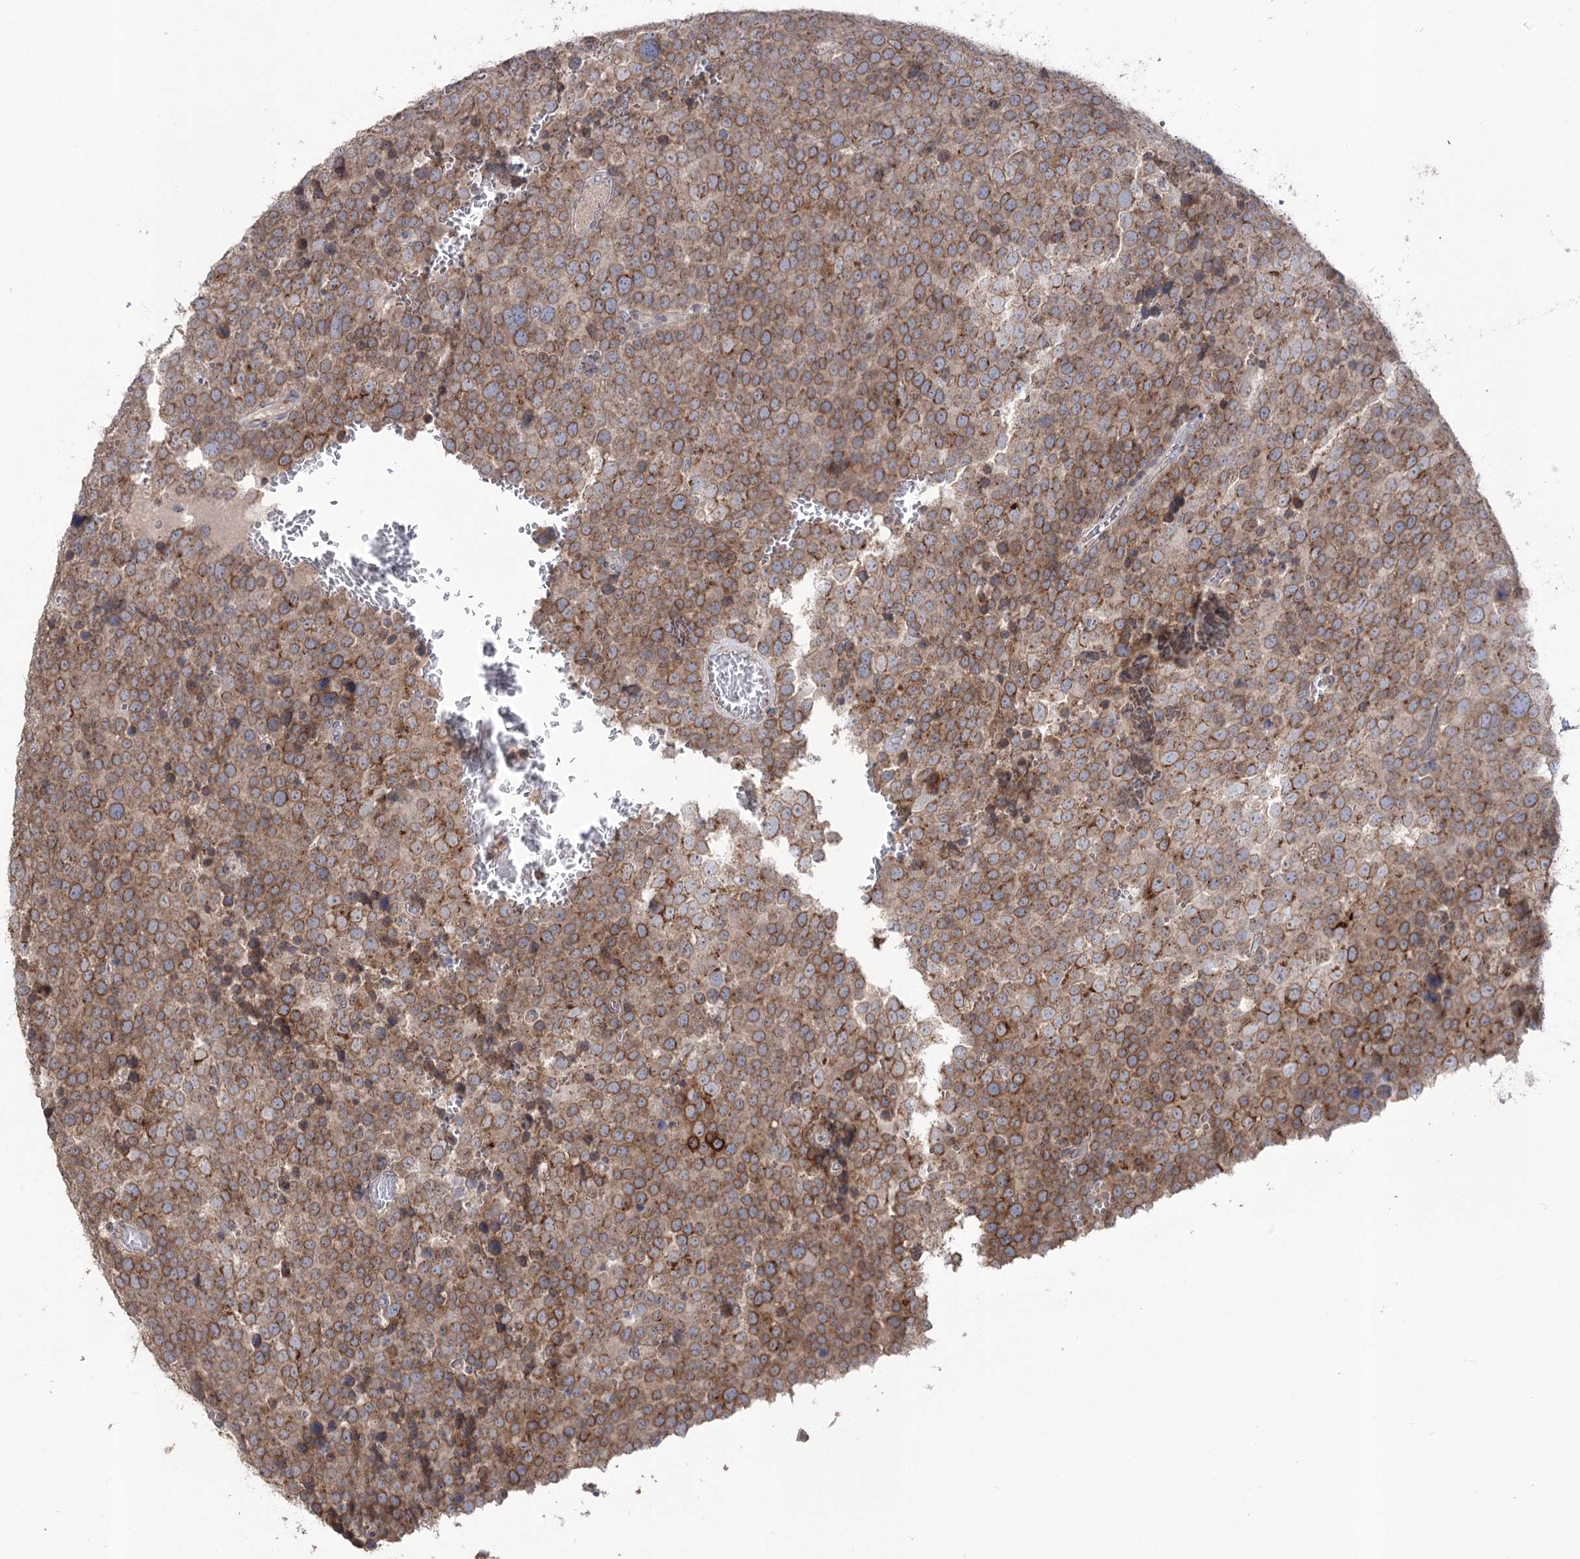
{"staining": {"intensity": "moderate", "quantity": ">75%", "location": "cytoplasmic/membranous"}, "tissue": "testis cancer", "cell_type": "Tumor cells", "image_type": "cancer", "snomed": [{"axis": "morphology", "description": "Seminoma, NOS"}, {"axis": "topography", "description": "Testis"}], "caption": "A photomicrograph of testis cancer (seminoma) stained for a protein demonstrates moderate cytoplasmic/membranous brown staining in tumor cells. Immunohistochemistry stains the protein of interest in brown and the nuclei are stained blue.", "gene": "STT3B", "patient": {"sex": "male", "age": 71}}